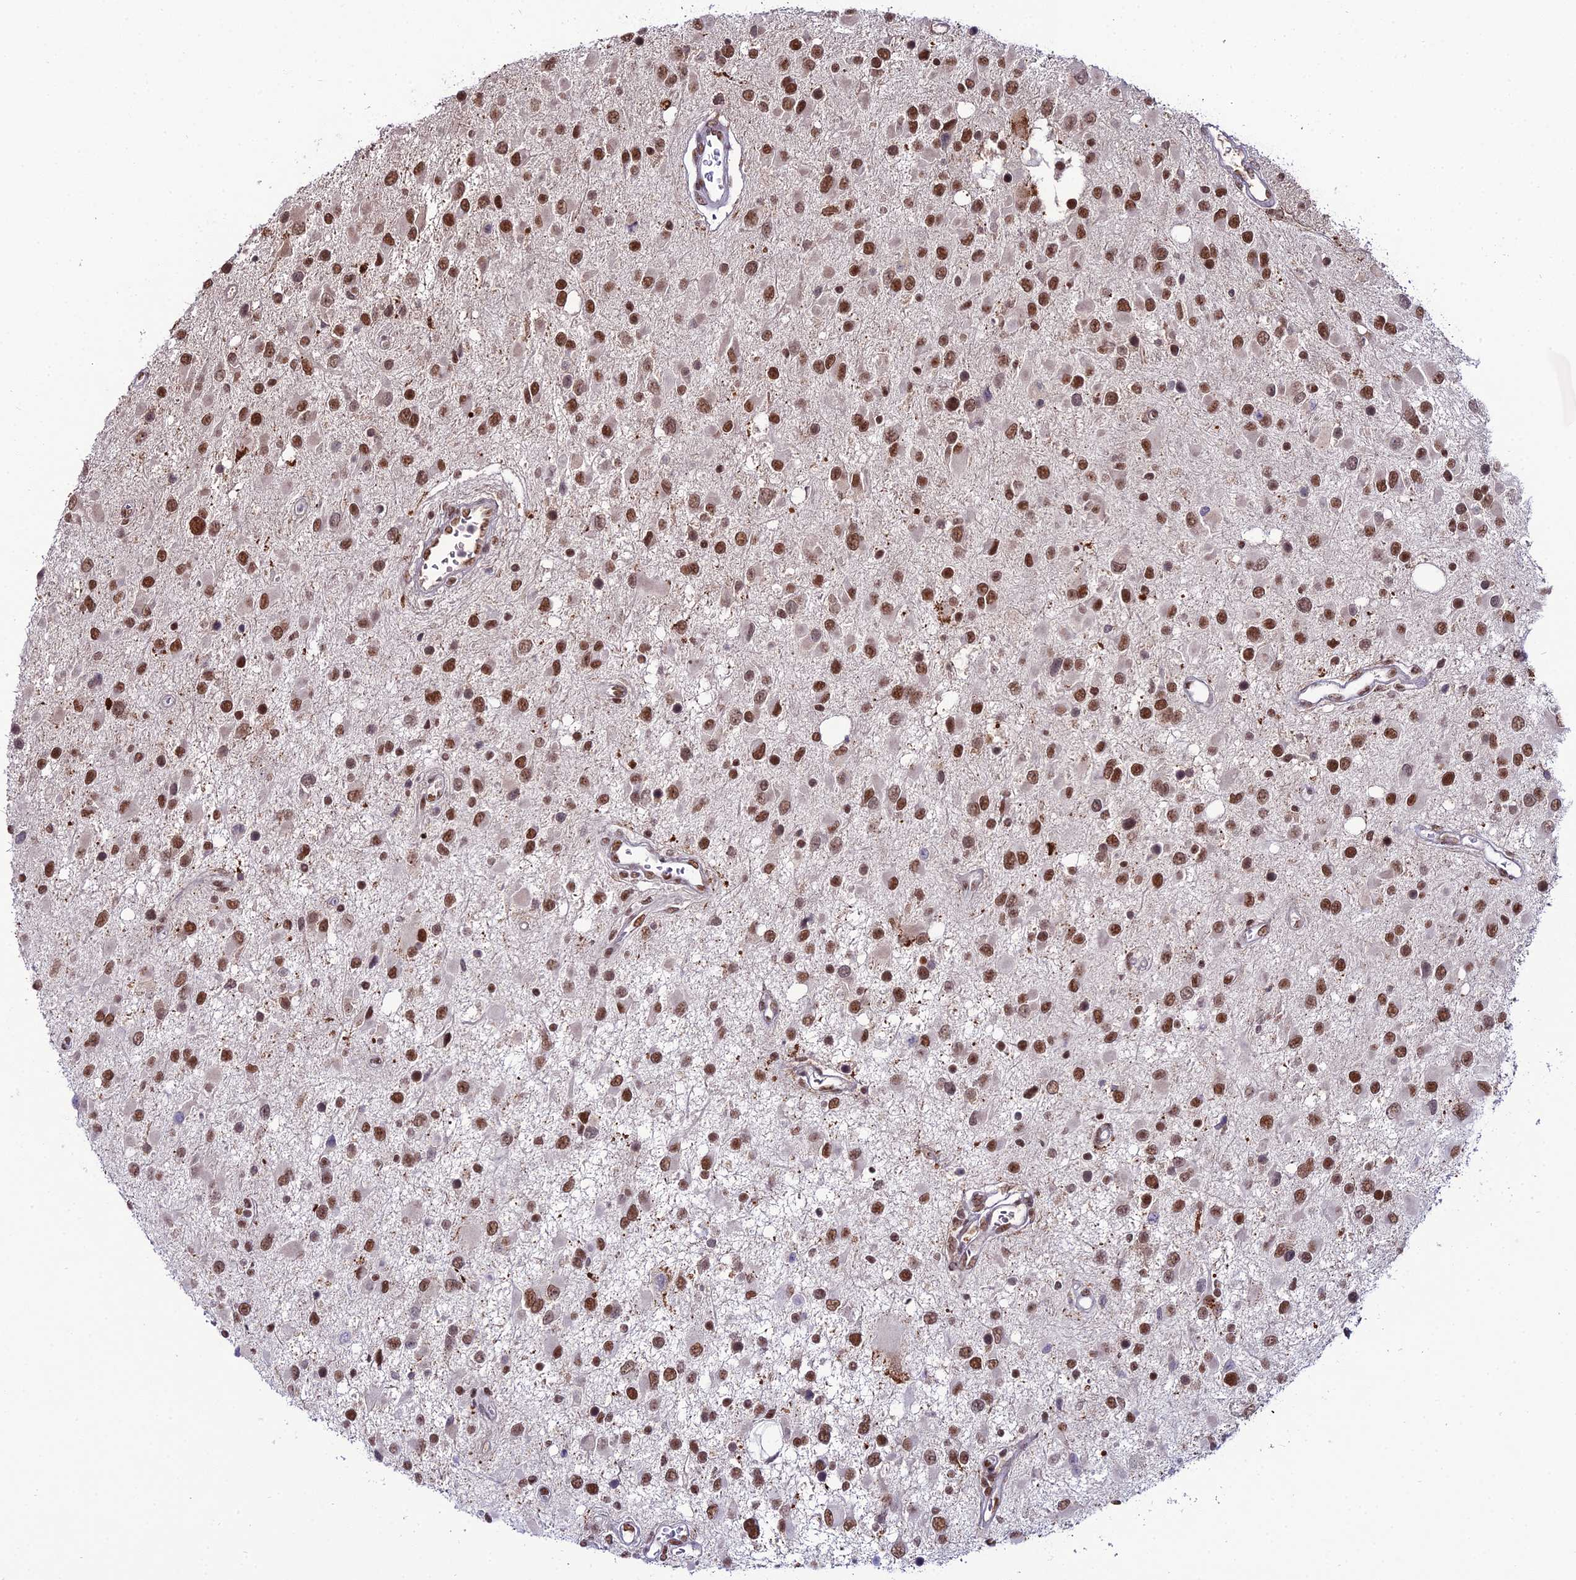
{"staining": {"intensity": "strong", "quantity": ">75%", "location": "nuclear"}, "tissue": "glioma", "cell_type": "Tumor cells", "image_type": "cancer", "snomed": [{"axis": "morphology", "description": "Glioma, malignant, High grade"}, {"axis": "topography", "description": "Brain"}], "caption": "IHC of human glioma shows high levels of strong nuclear staining in about >75% of tumor cells.", "gene": "RBM12", "patient": {"sex": "male", "age": 53}}